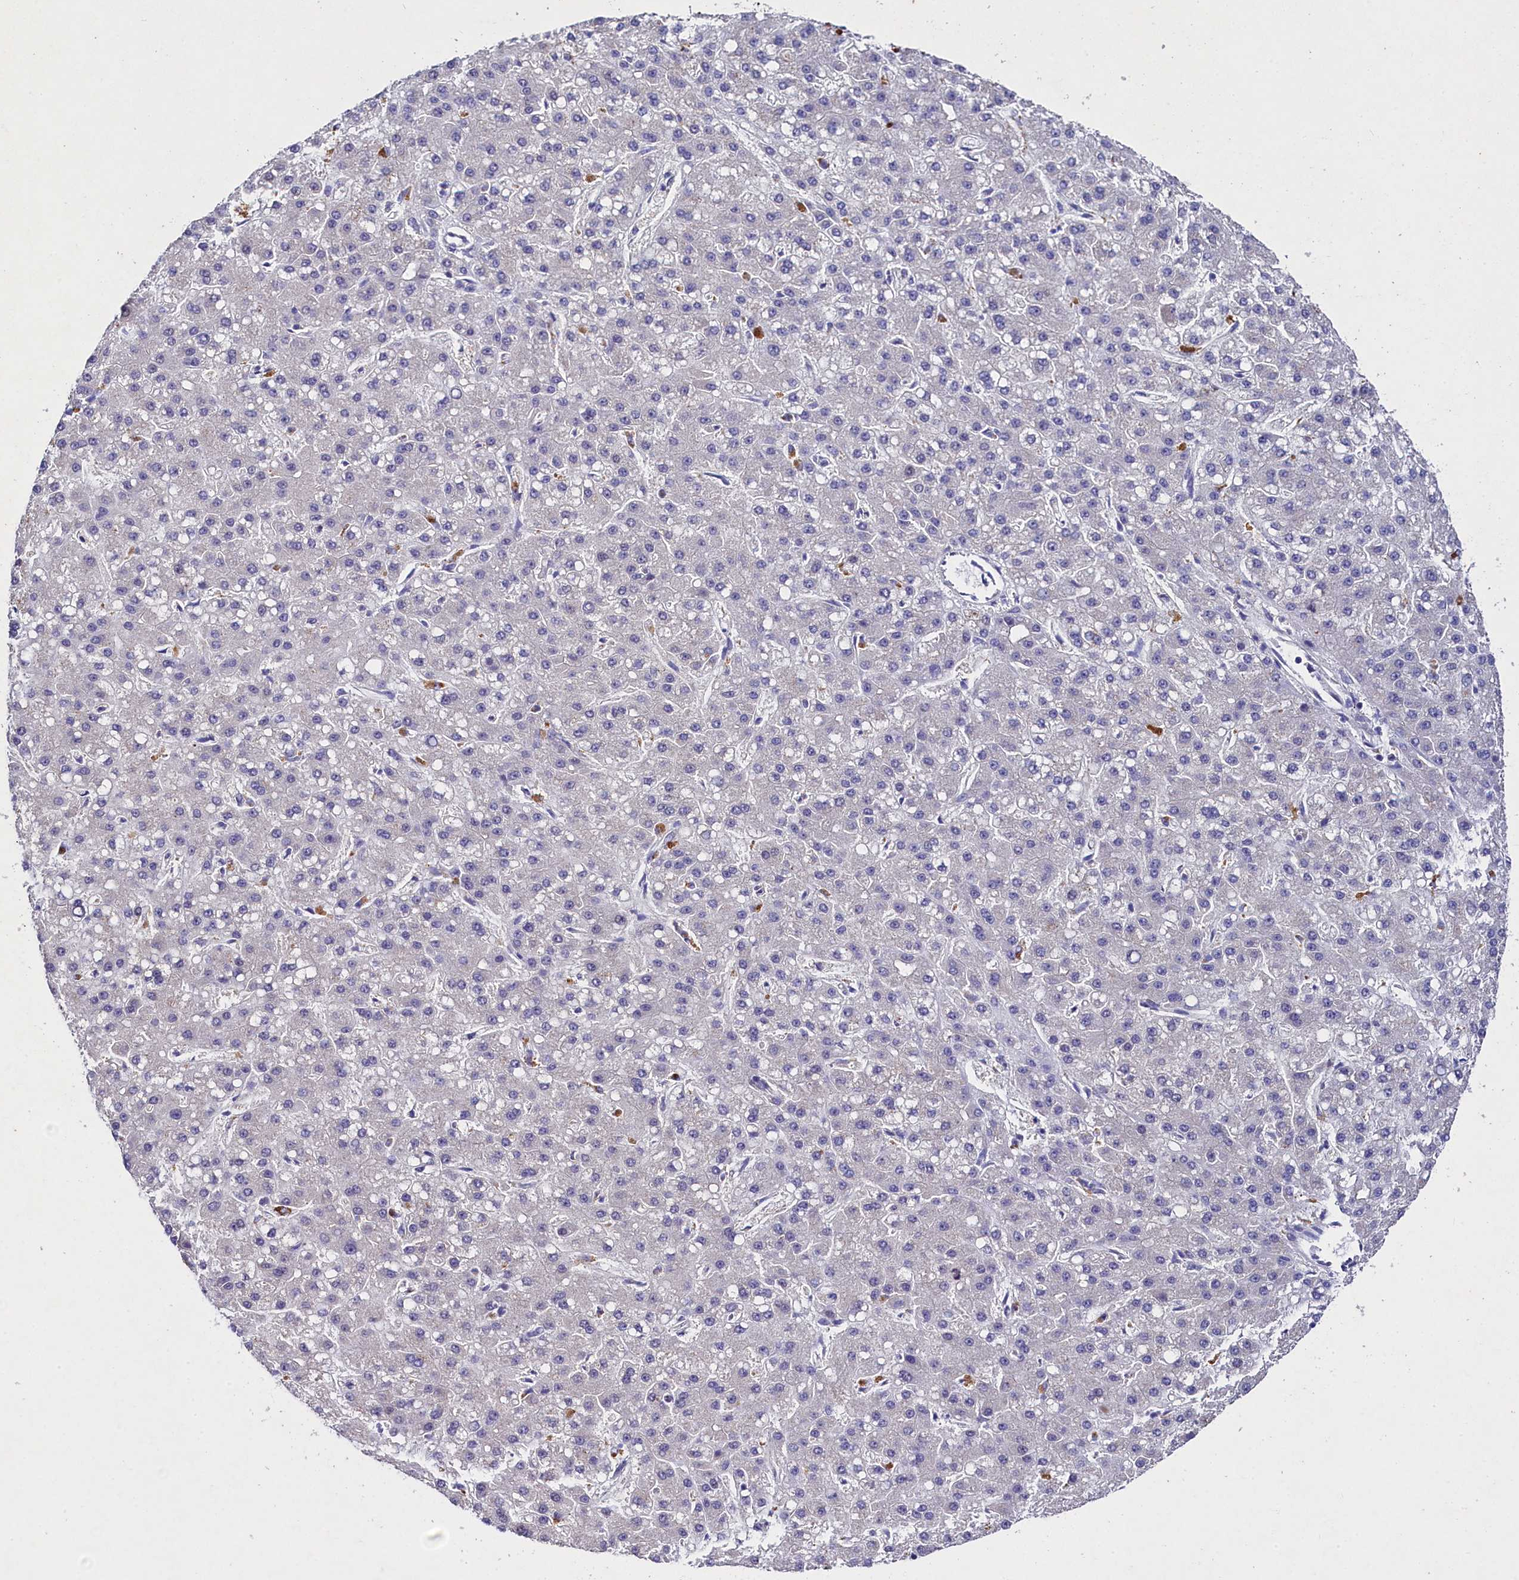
{"staining": {"intensity": "negative", "quantity": "none", "location": "none"}, "tissue": "liver cancer", "cell_type": "Tumor cells", "image_type": "cancer", "snomed": [{"axis": "morphology", "description": "Carcinoma, Hepatocellular, NOS"}, {"axis": "topography", "description": "Liver"}], "caption": "Liver hepatocellular carcinoma stained for a protein using IHC demonstrates no expression tumor cells.", "gene": "TGDS", "patient": {"sex": "male", "age": 67}}